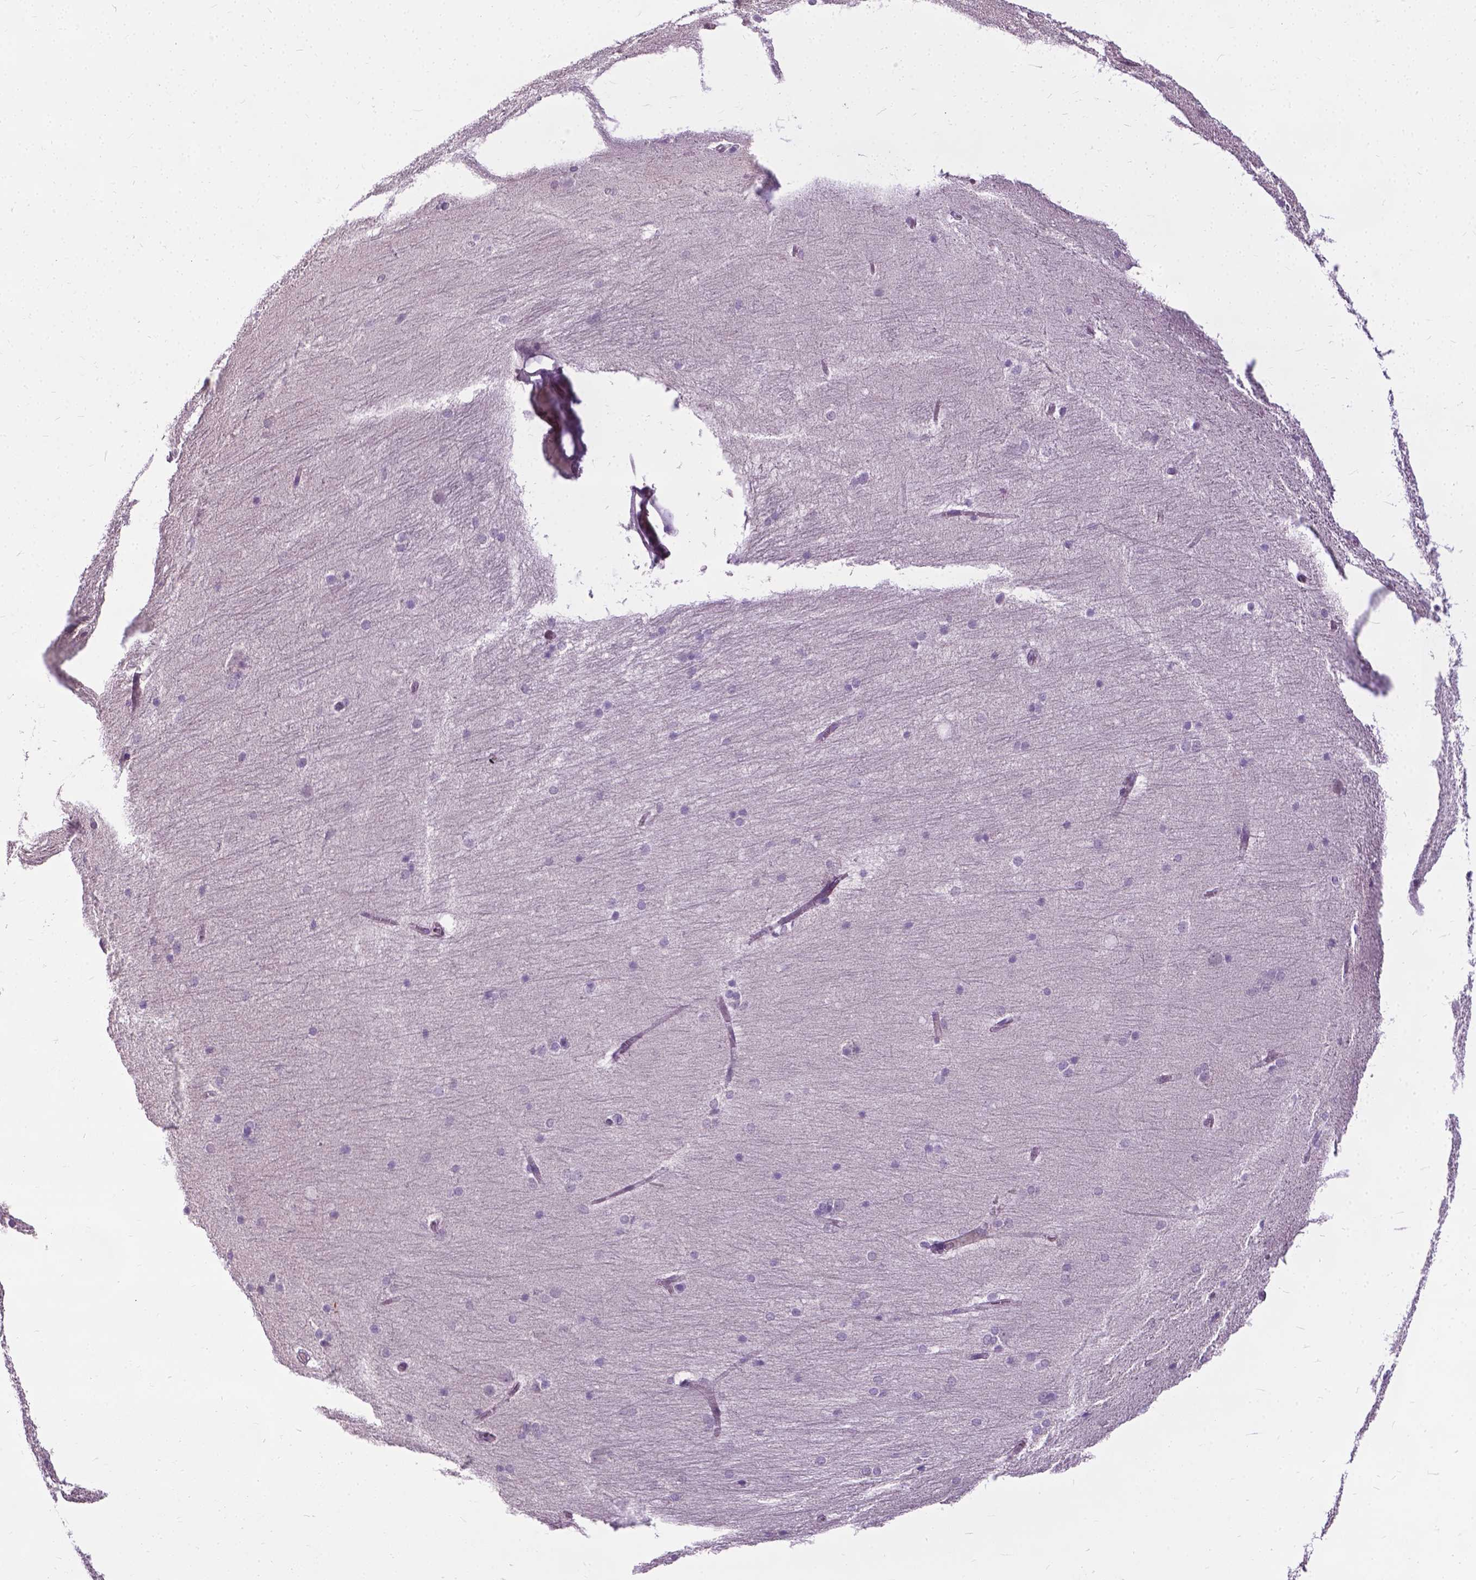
{"staining": {"intensity": "negative", "quantity": "none", "location": "none"}, "tissue": "hippocampus", "cell_type": "Glial cells", "image_type": "normal", "snomed": [{"axis": "morphology", "description": "Normal tissue, NOS"}, {"axis": "topography", "description": "Cerebral cortex"}, {"axis": "topography", "description": "Hippocampus"}], "caption": "This is a micrograph of immunohistochemistry (IHC) staining of unremarkable hippocampus, which shows no expression in glial cells.", "gene": "JAK3", "patient": {"sex": "female", "age": 19}}